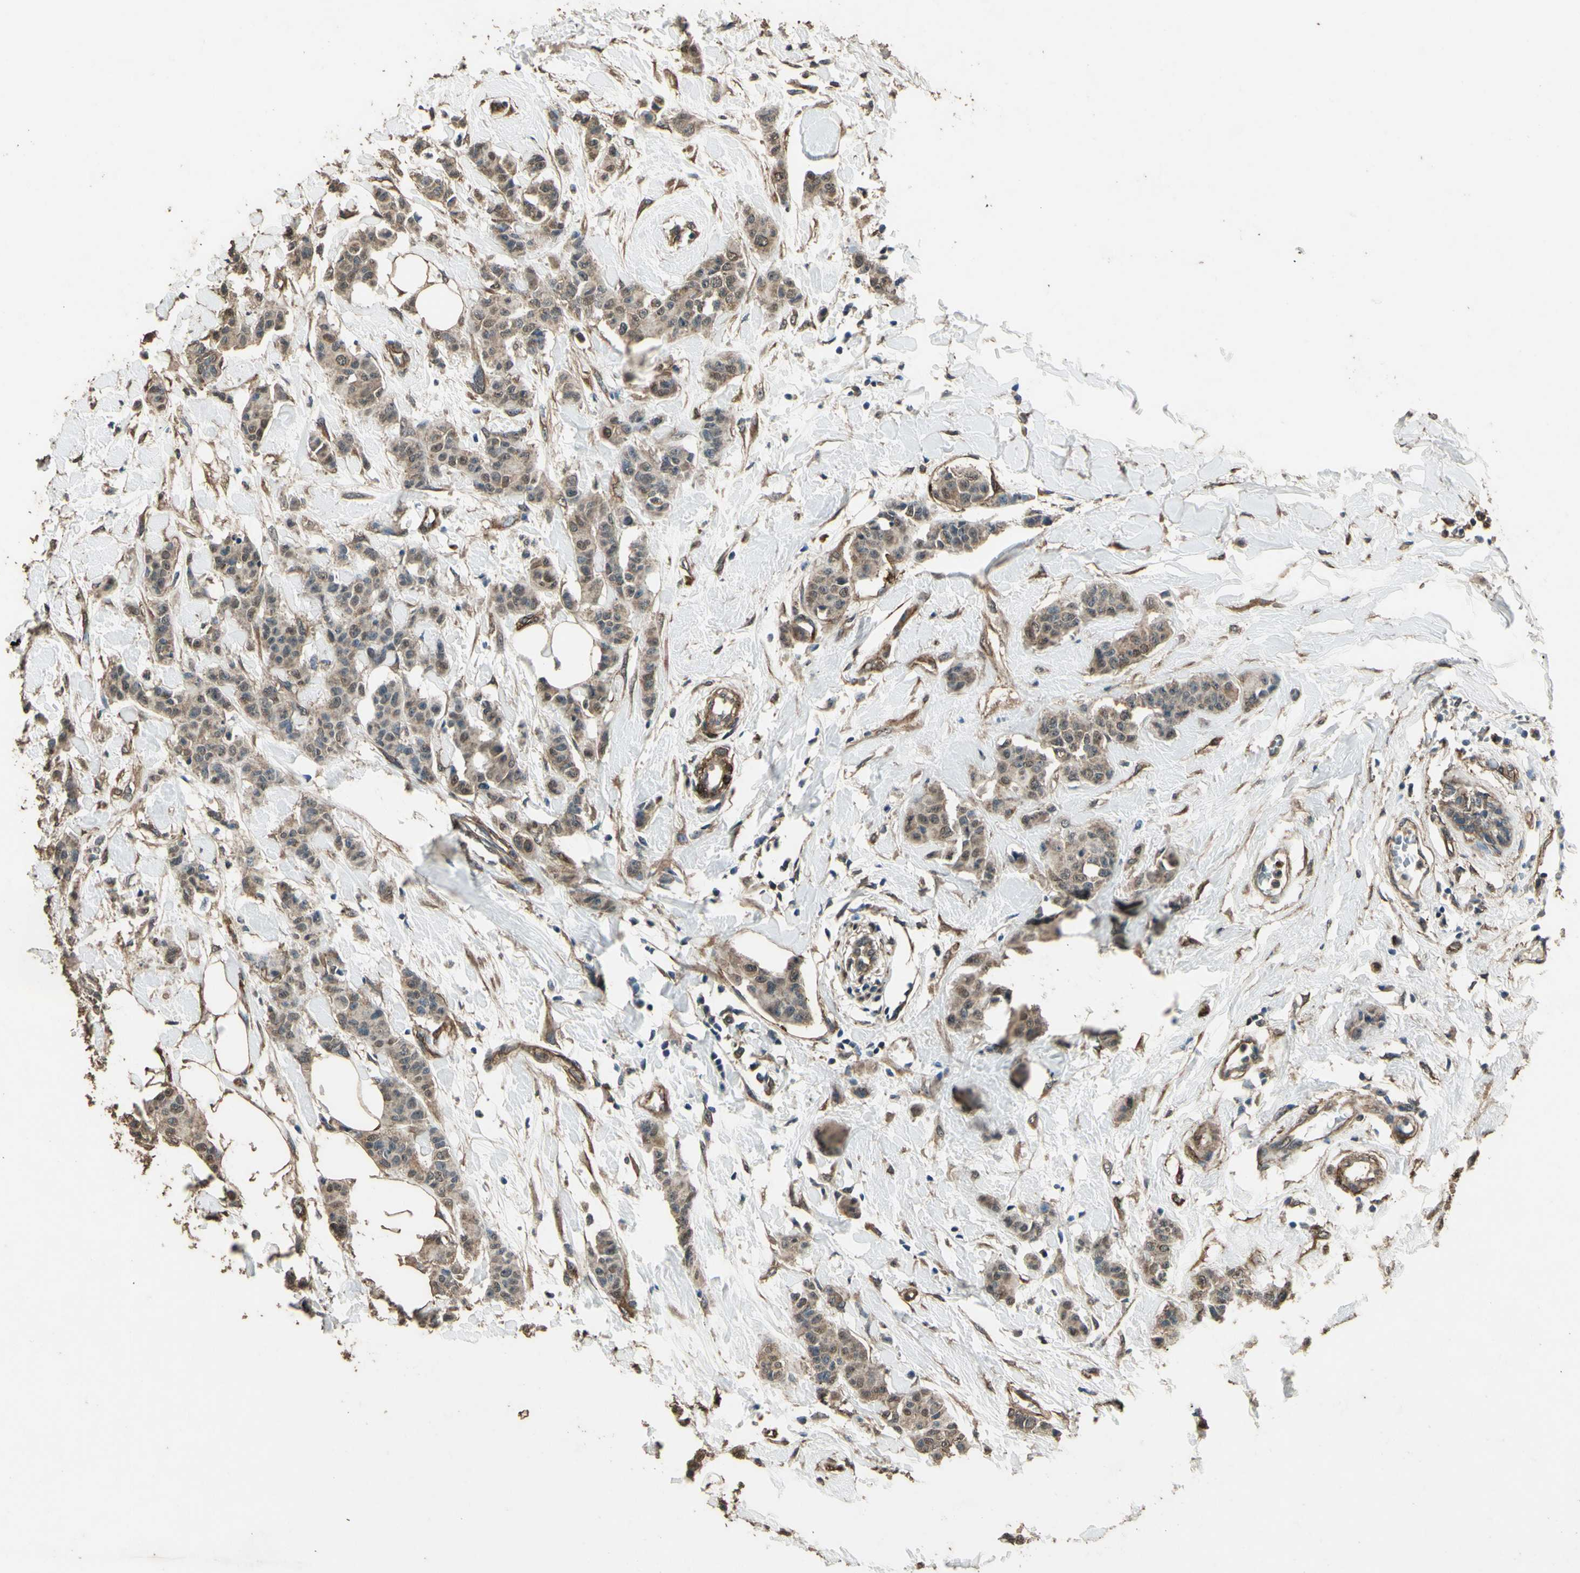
{"staining": {"intensity": "weak", "quantity": ">75%", "location": "cytoplasmic/membranous"}, "tissue": "breast cancer", "cell_type": "Tumor cells", "image_type": "cancer", "snomed": [{"axis": "morphology", "description": "Normal tissue, NOS"}, {"axis": "morphology", "description": "Duct carcinoma"}, {"axis": "topography", "description": "Breast"}], "caption": "The image shows immunohistochemical staining of breast cancer (invasive ductal carcinoma). There is weak cytoplasmic/membranous positivity is identified in approximately >75% of tumor cells.", "gene": "TSPO", "patient": {"sex": "female", "age": 40}}